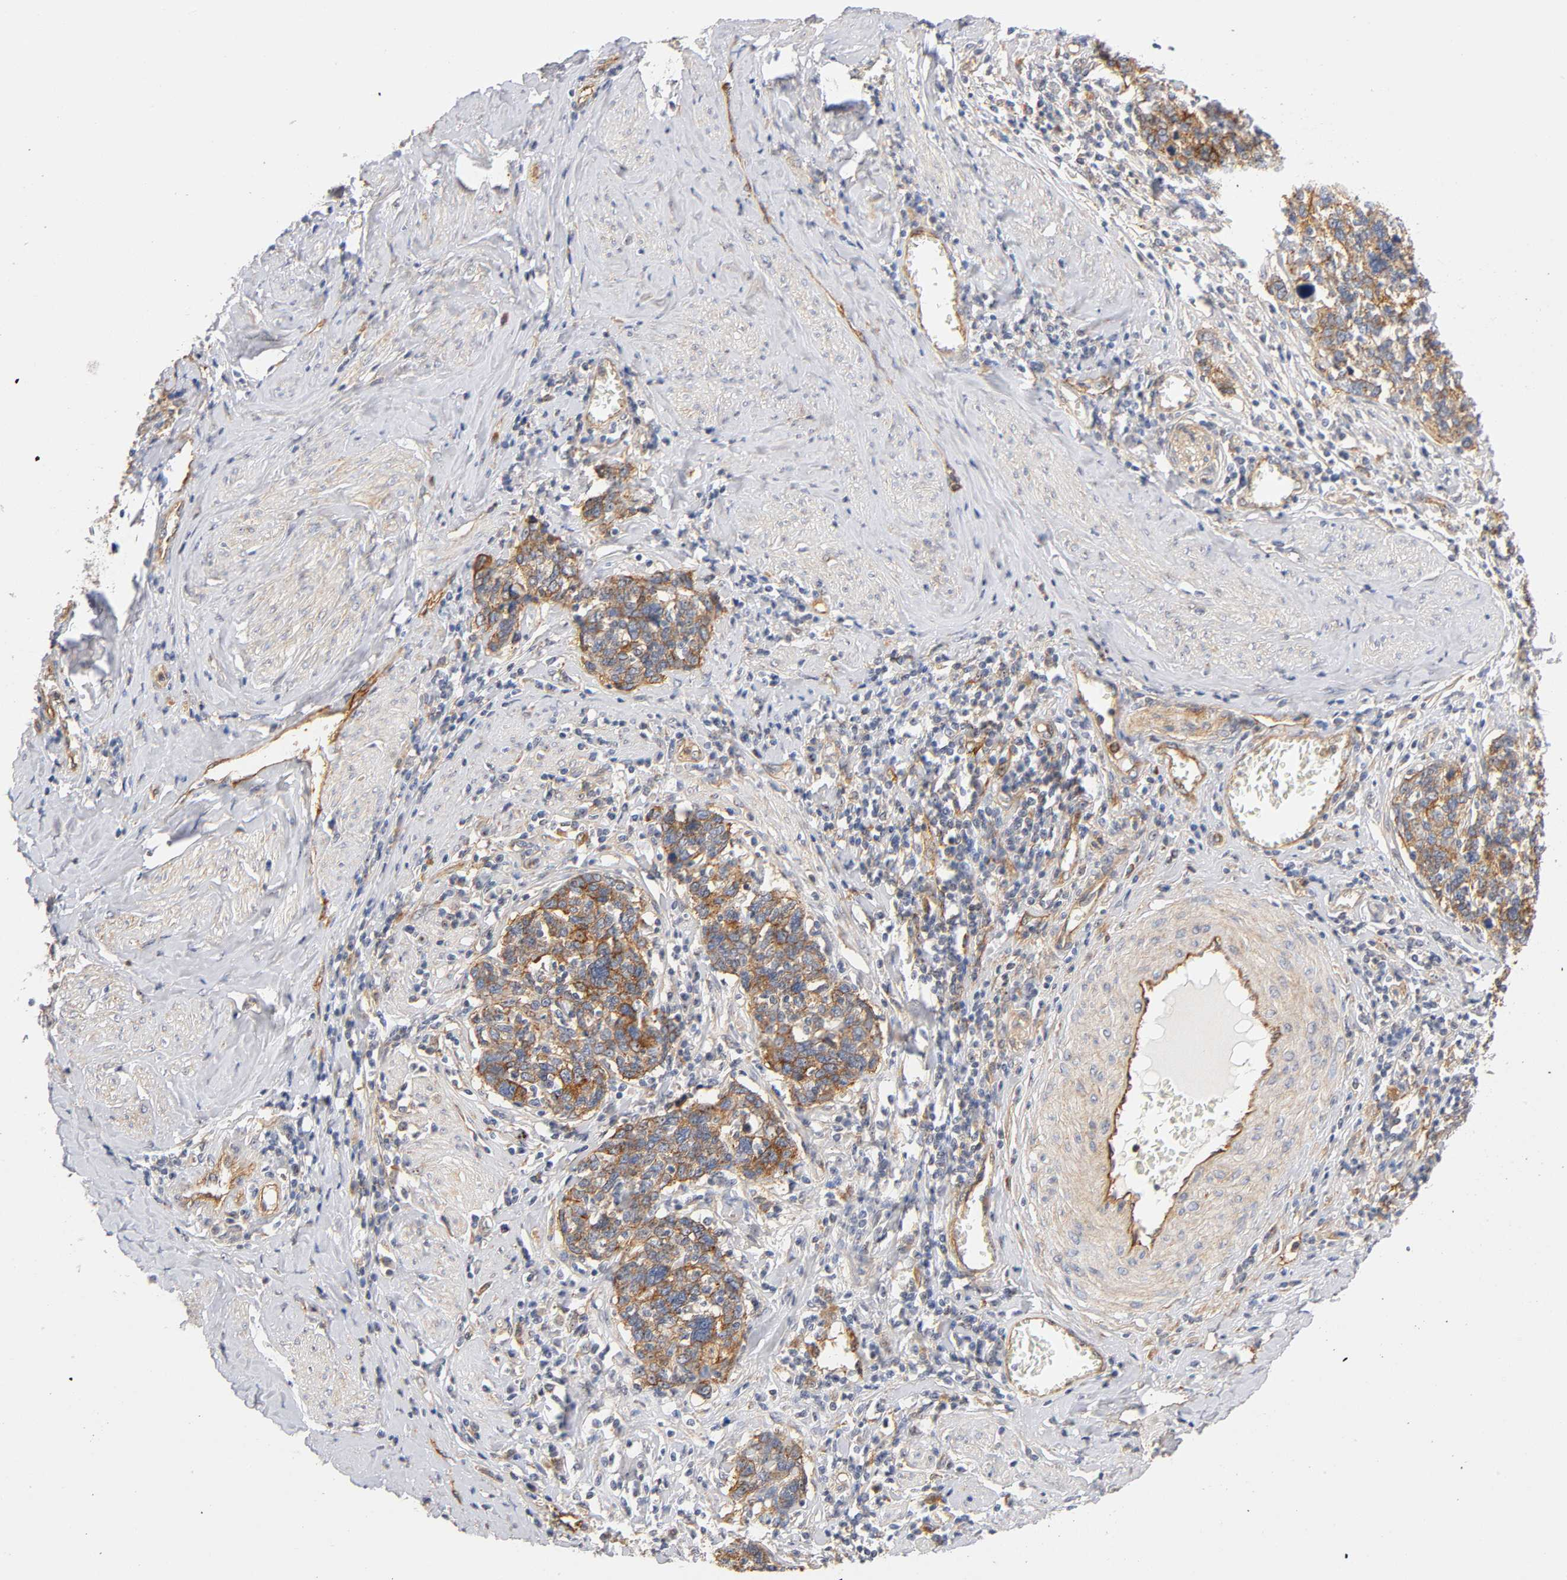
{"staining": {"intensity": "strong", "quantity": ">75%", "location": "cytoplasmic/membranous"}, "tissue": "cervical cancer", "cell_type": "Tumor cells", "image_type": "cancer", "snomed": [{"axis": "morphology", "description": "Squamous cell carcinoma, NOS"}, {"axis": "topography", "description": "Cervix"}], "caption": "IHC staining of cervical cancer (squamous cell carcinoma), which displays high levels of strong cytoplasmic/membranous staining in approximately >75% of tumor cells indicating strong cytoplasmic/membranous protein positivity. The staining was performed using DAB (3,3'-diaminobenzidine) (brown) for protein detection and nuclei were counterstained in hematoxylin (blue).", "gene": "PLD1", "patient": {"sex": "female", "age": 41}}